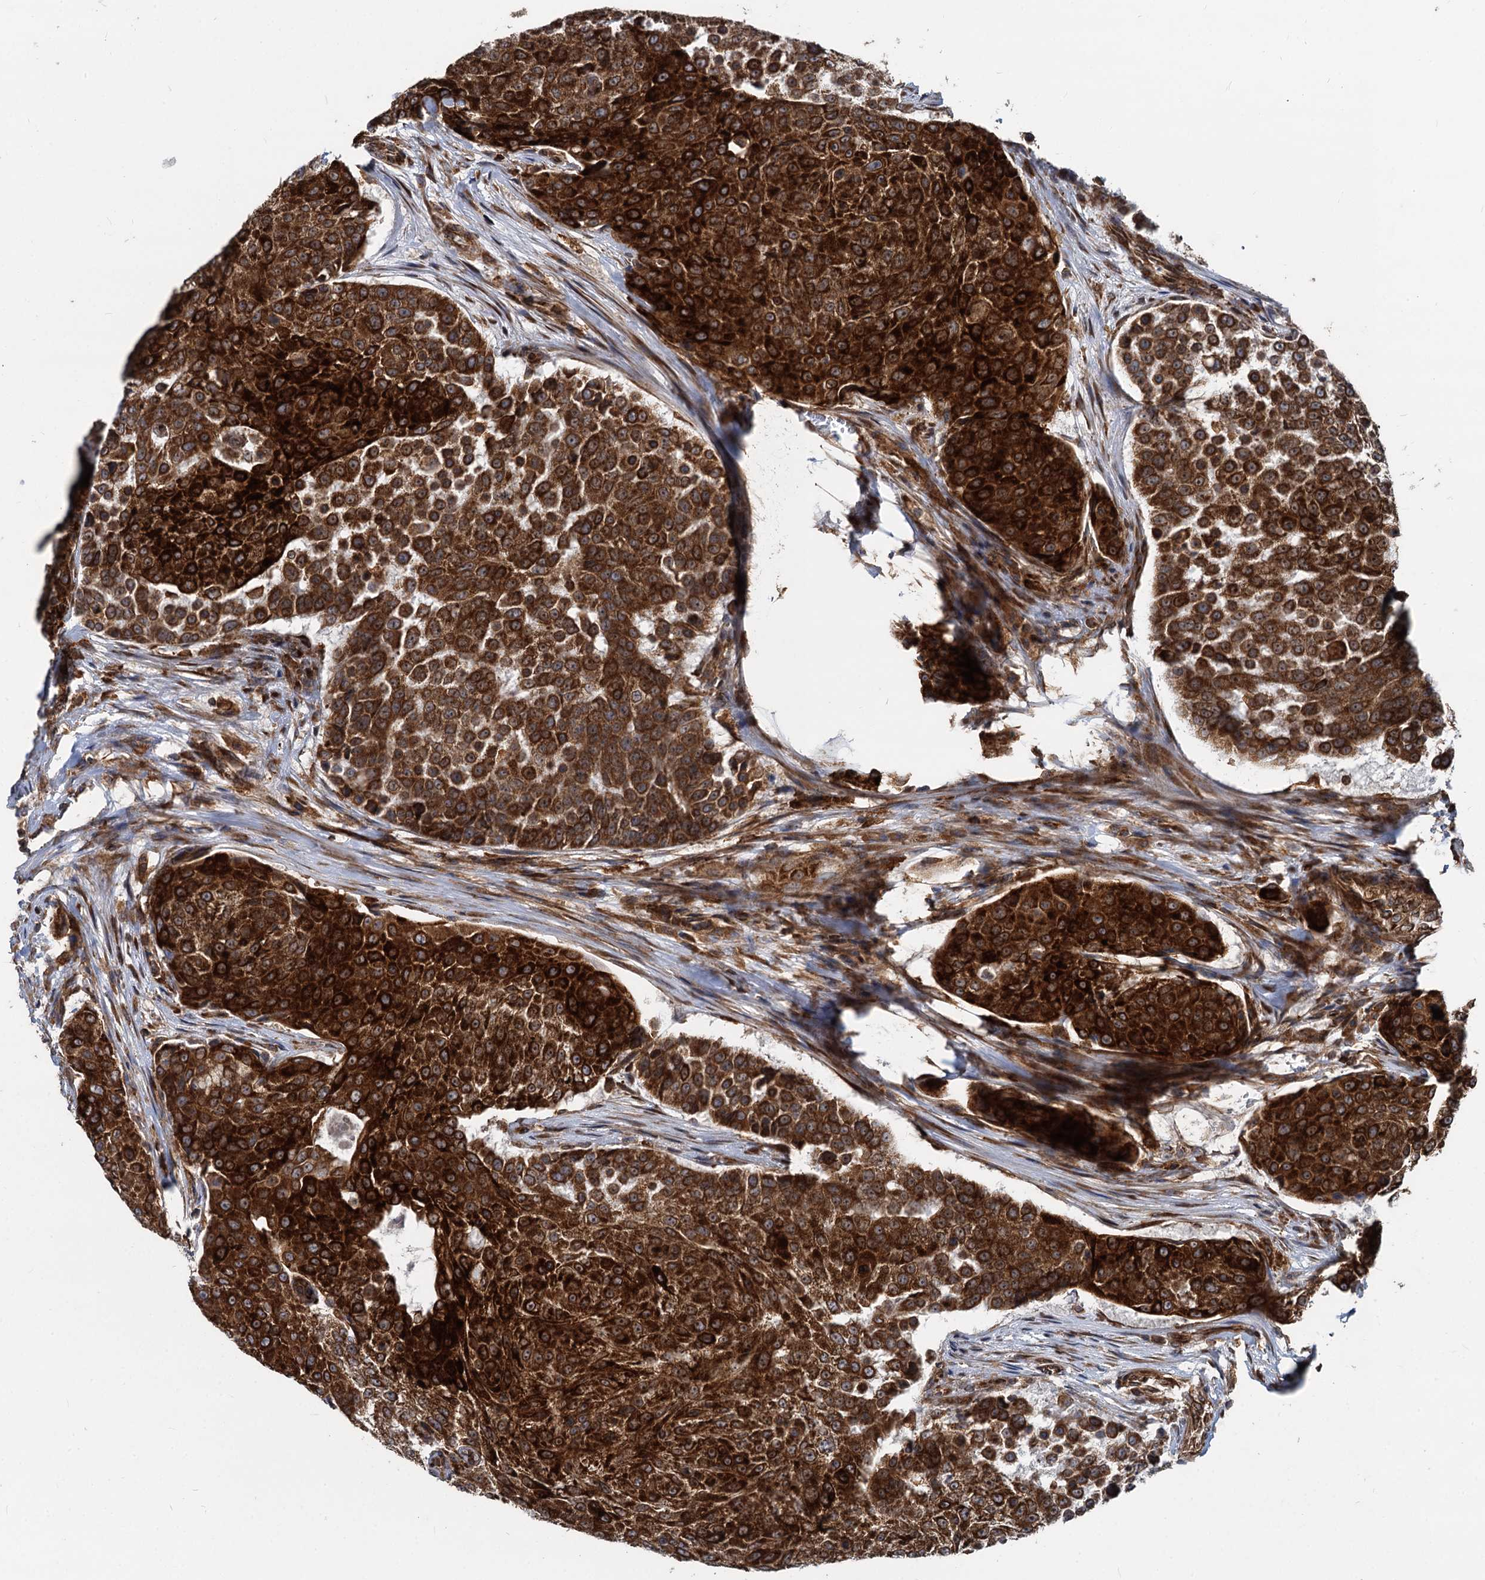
{"staining": {"intensity": "strong", "quantity": ">75%", "location": "cytoplasmic/membranous"}, "tissue": "urothelial cancer", "cell_type": "Tumor cells", "image_type": "cancer", "snomed": [{"axis": "morphology", "description": "Urothelial carcinoma, High grade"}, {"axis": "topography", "description": "Urinary bladder"}], "caption": "An IHC image of tumor tissue is shown. Protein staining in brown shows strong cytoplasmic/membranous positivity in urothelial cancer within tumor cells.", "gene": "STIM1", "patient": {"sex": "female", "age": 63}}